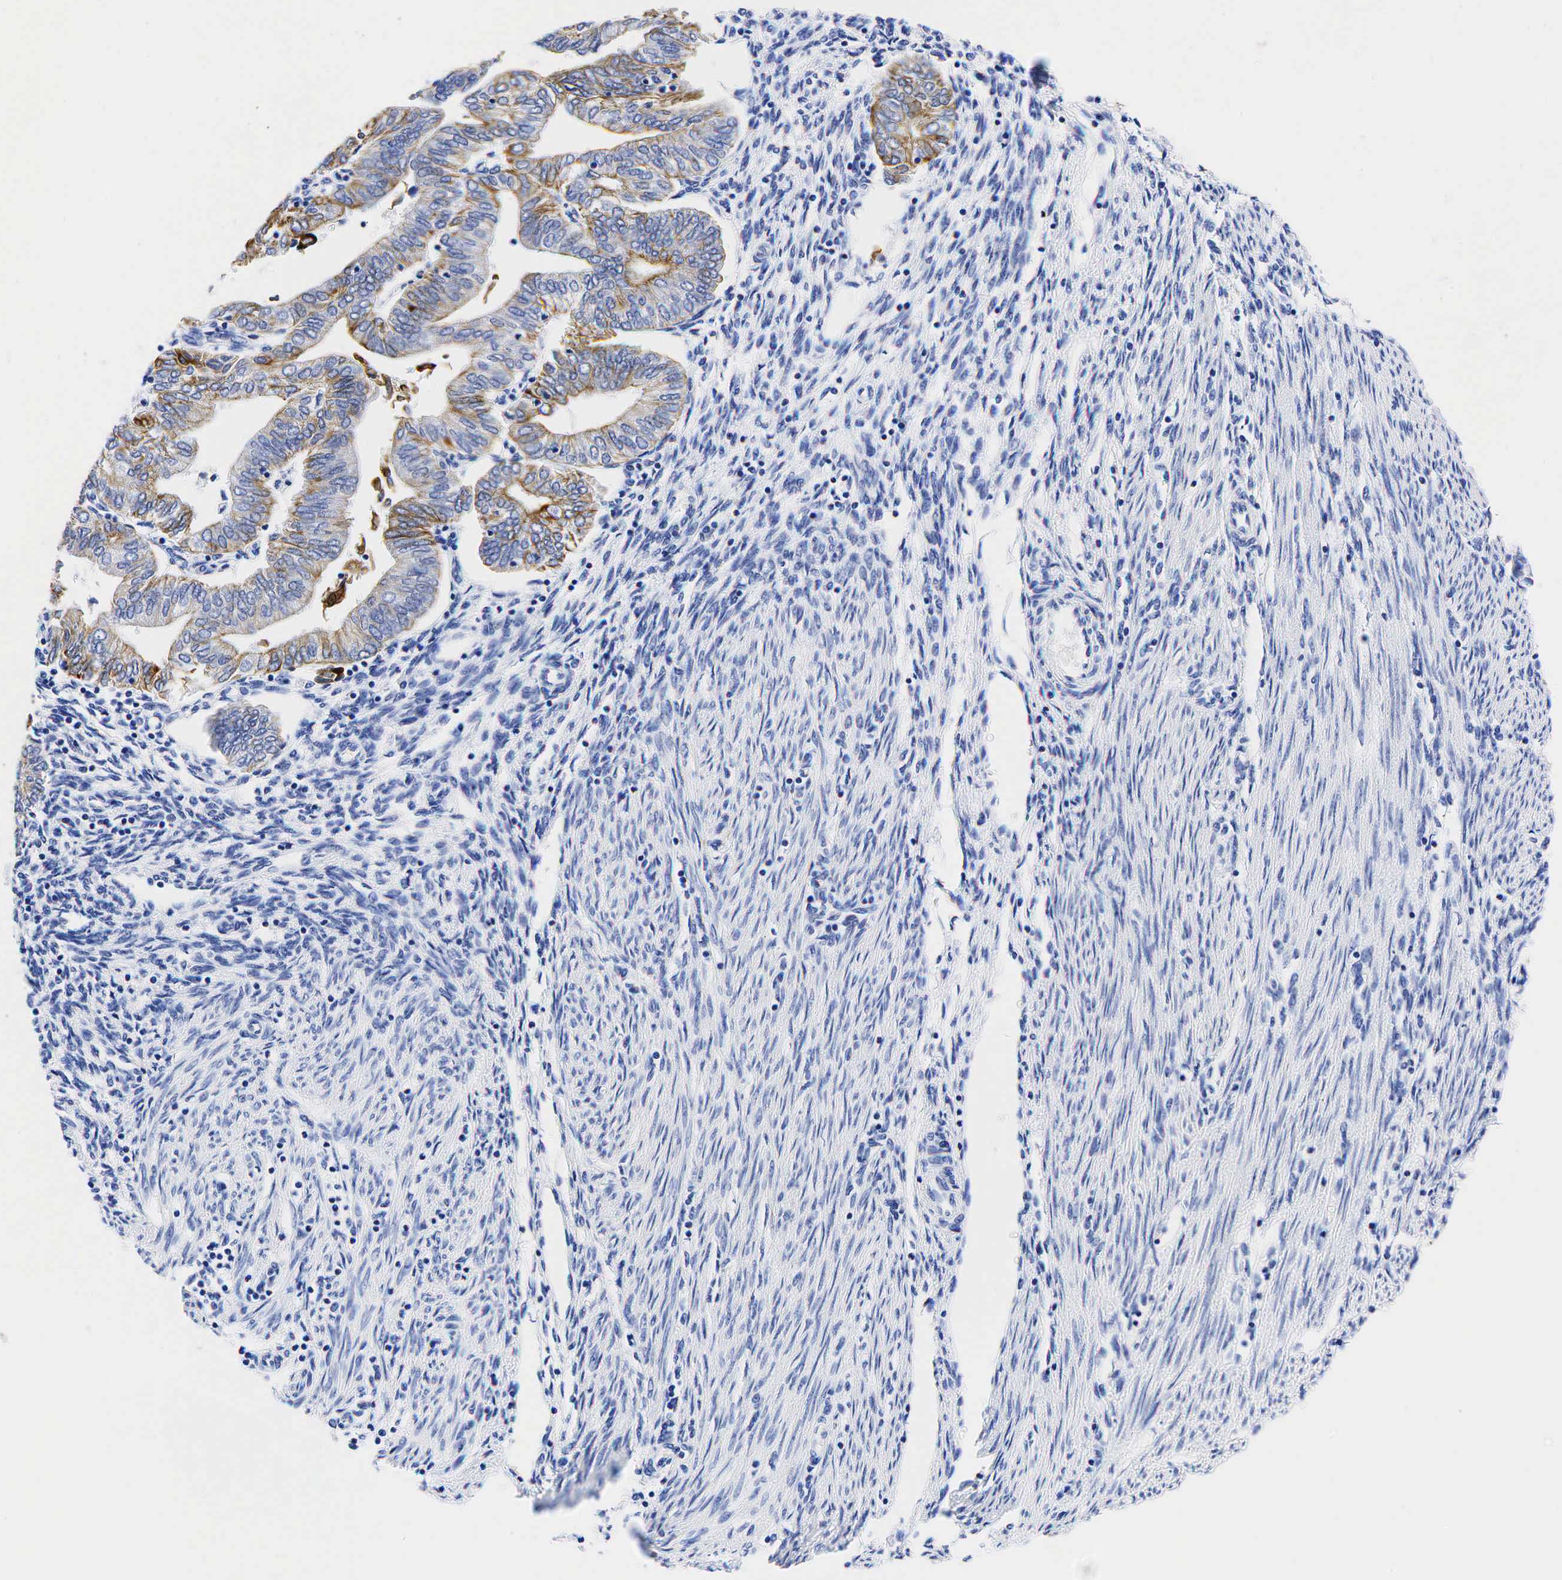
{"staining": {"intensity": "moderate", "quantity": ">75%", "location": "cytoplasmic/membranous"}, "tissue": "endometrial cancer", "cell_type": "Tumor cells", "image_type": "cancer", "snomed": [{"axis": "morphology", "description": "Adenocarcinoma, NOS"}, {"axis": "topography", "description": "Endometrium"}], "caption": "Moderate cytoplasmic/membranous protein positivity is appreciated in approximately >75% of tumor cells in endometrial cancer (adenocarcinoma).", "gene": "KRT18", "patient": {"sex": "female", "age": 51}}